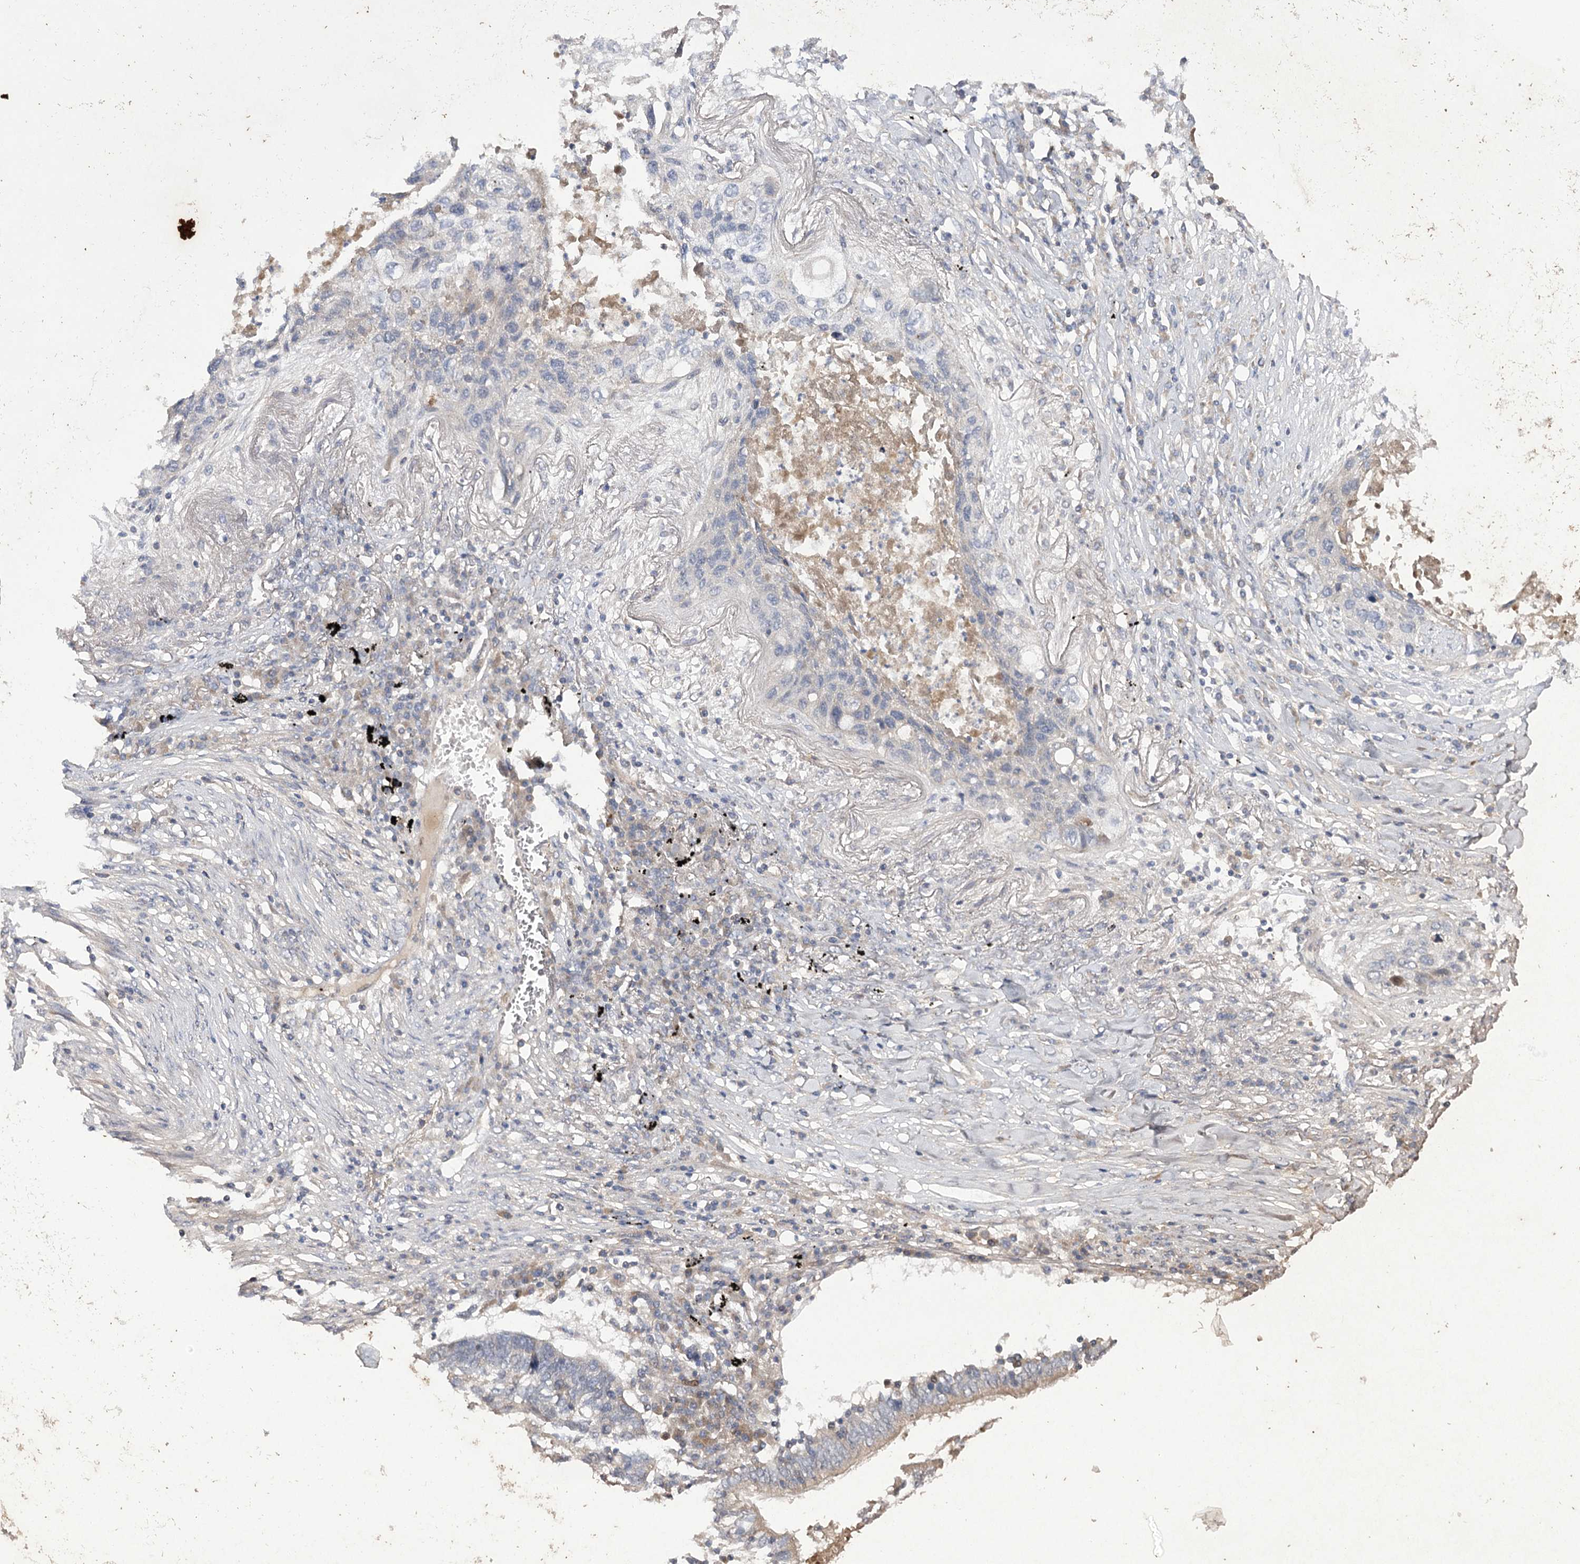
{"staining": {"intensity": "negative", "quantity": "none", "location": "none"}, "tissue": "lung cancer", "cell_type": "Tumor cells", "image_type": "cancer", "snomed": [{"axis": "morphology", "description": "Squamous cell carcinoma, NOS"}, {"axis": "topography", "description": "Lung"}], "caption": "DAB immunohistochemical staining of human squamous cell carcinoma (lung) shows no significant staining in tumor cells. (Brightfield microscopy of DAB immunohistochemistry (IHC) at high magnification).", "gene": "BCR", "patient": {"sex": "female", "age": 63}}